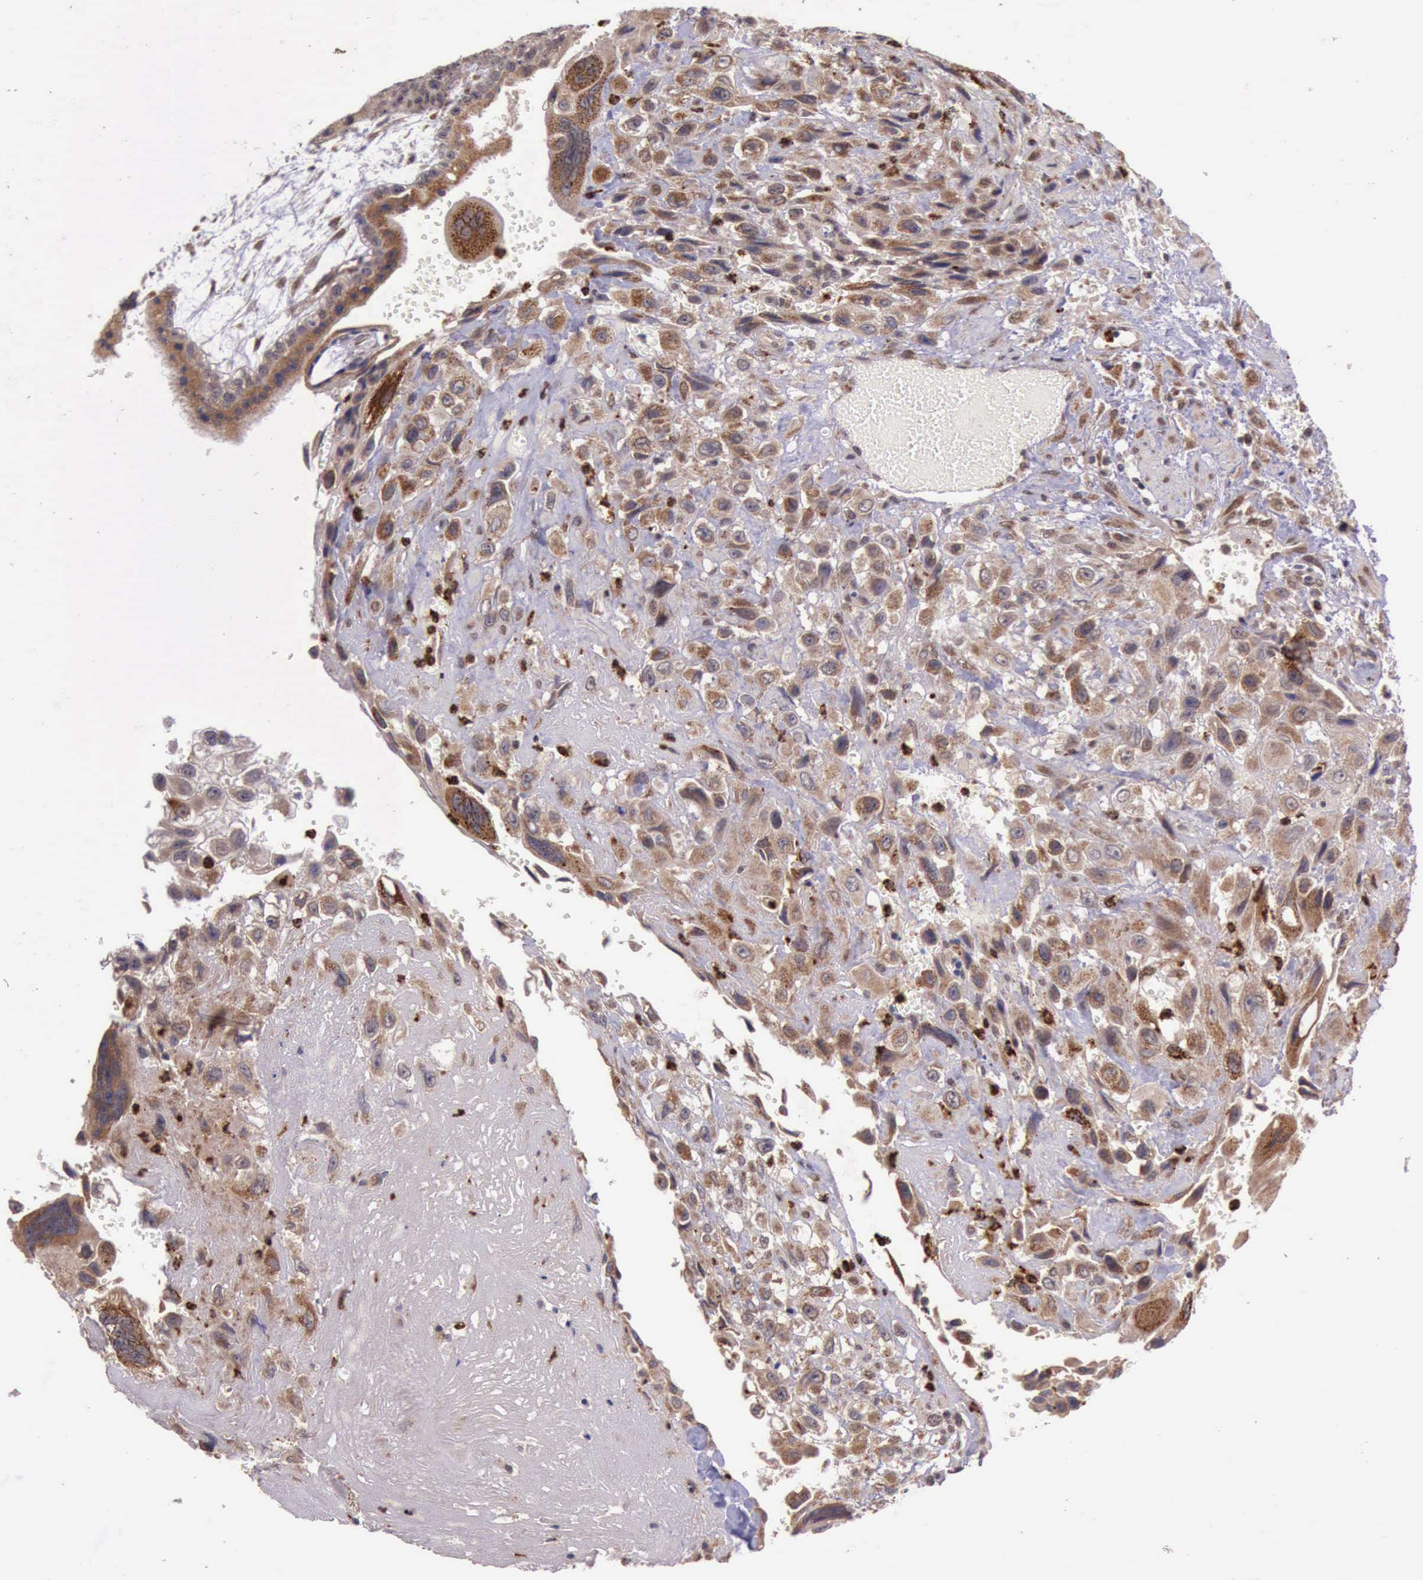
{"staining": {"intensity": "weak", "quantity": ">75%", "location": "cytoplasmic/membranous"}, "tissue": "placenta", "cell_type": "Decidual cells", "image_type": "normal", "snomed": [{"axis": "morphology", "description": "Normal tissue, NOS"}, {"axis": "topography", "description": "Placenta"}], "caption": "The micrograph reveals immunohistochemical staining of benign placenta. There is weak cytoplasmic/membranous positivity is present in approximately >75% of decidual cells.", "gene": "ARMCX3", "patient": {"sex": "female", "age": 34}}